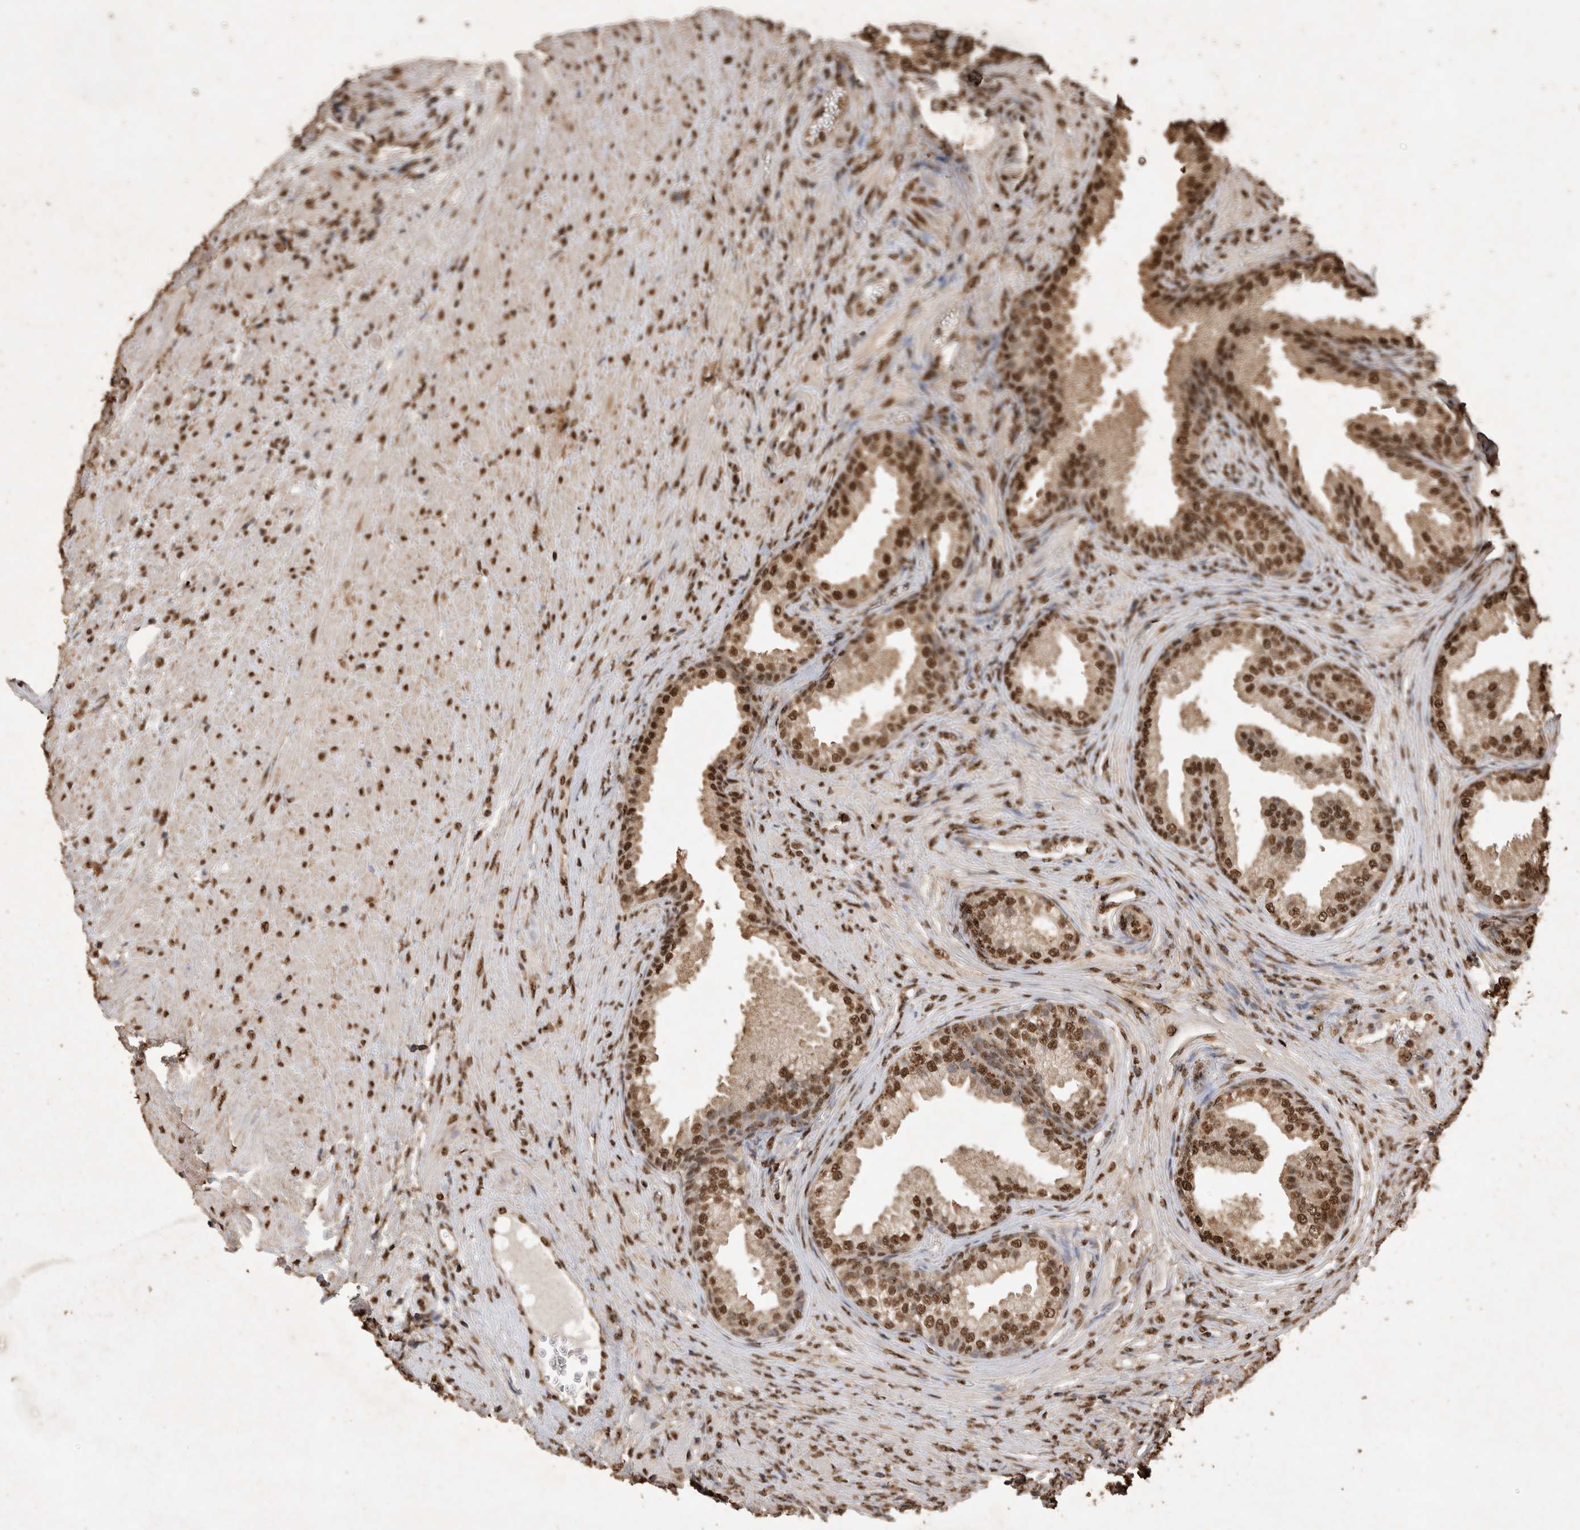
{"staining": {"intensity": "strong", "quantity": ">75%", "location": "nuclear"}, "tissue": "prostate", "cell_type": "Glandular cells", "image_type": "normal", "snomed": [{"axis": "morphology", "description": "Normal tissue, NOS"}, {"axis": "topography", "description": "Prostate"}], "caption": "A histopathology image showing strong nuclear staining in about >75% of glandular cells in unremarkable prostate, as visualized by brown immunohistochemical staining.", "gene": "OAS2", "patient": {"sex": "male", "age": 76}}